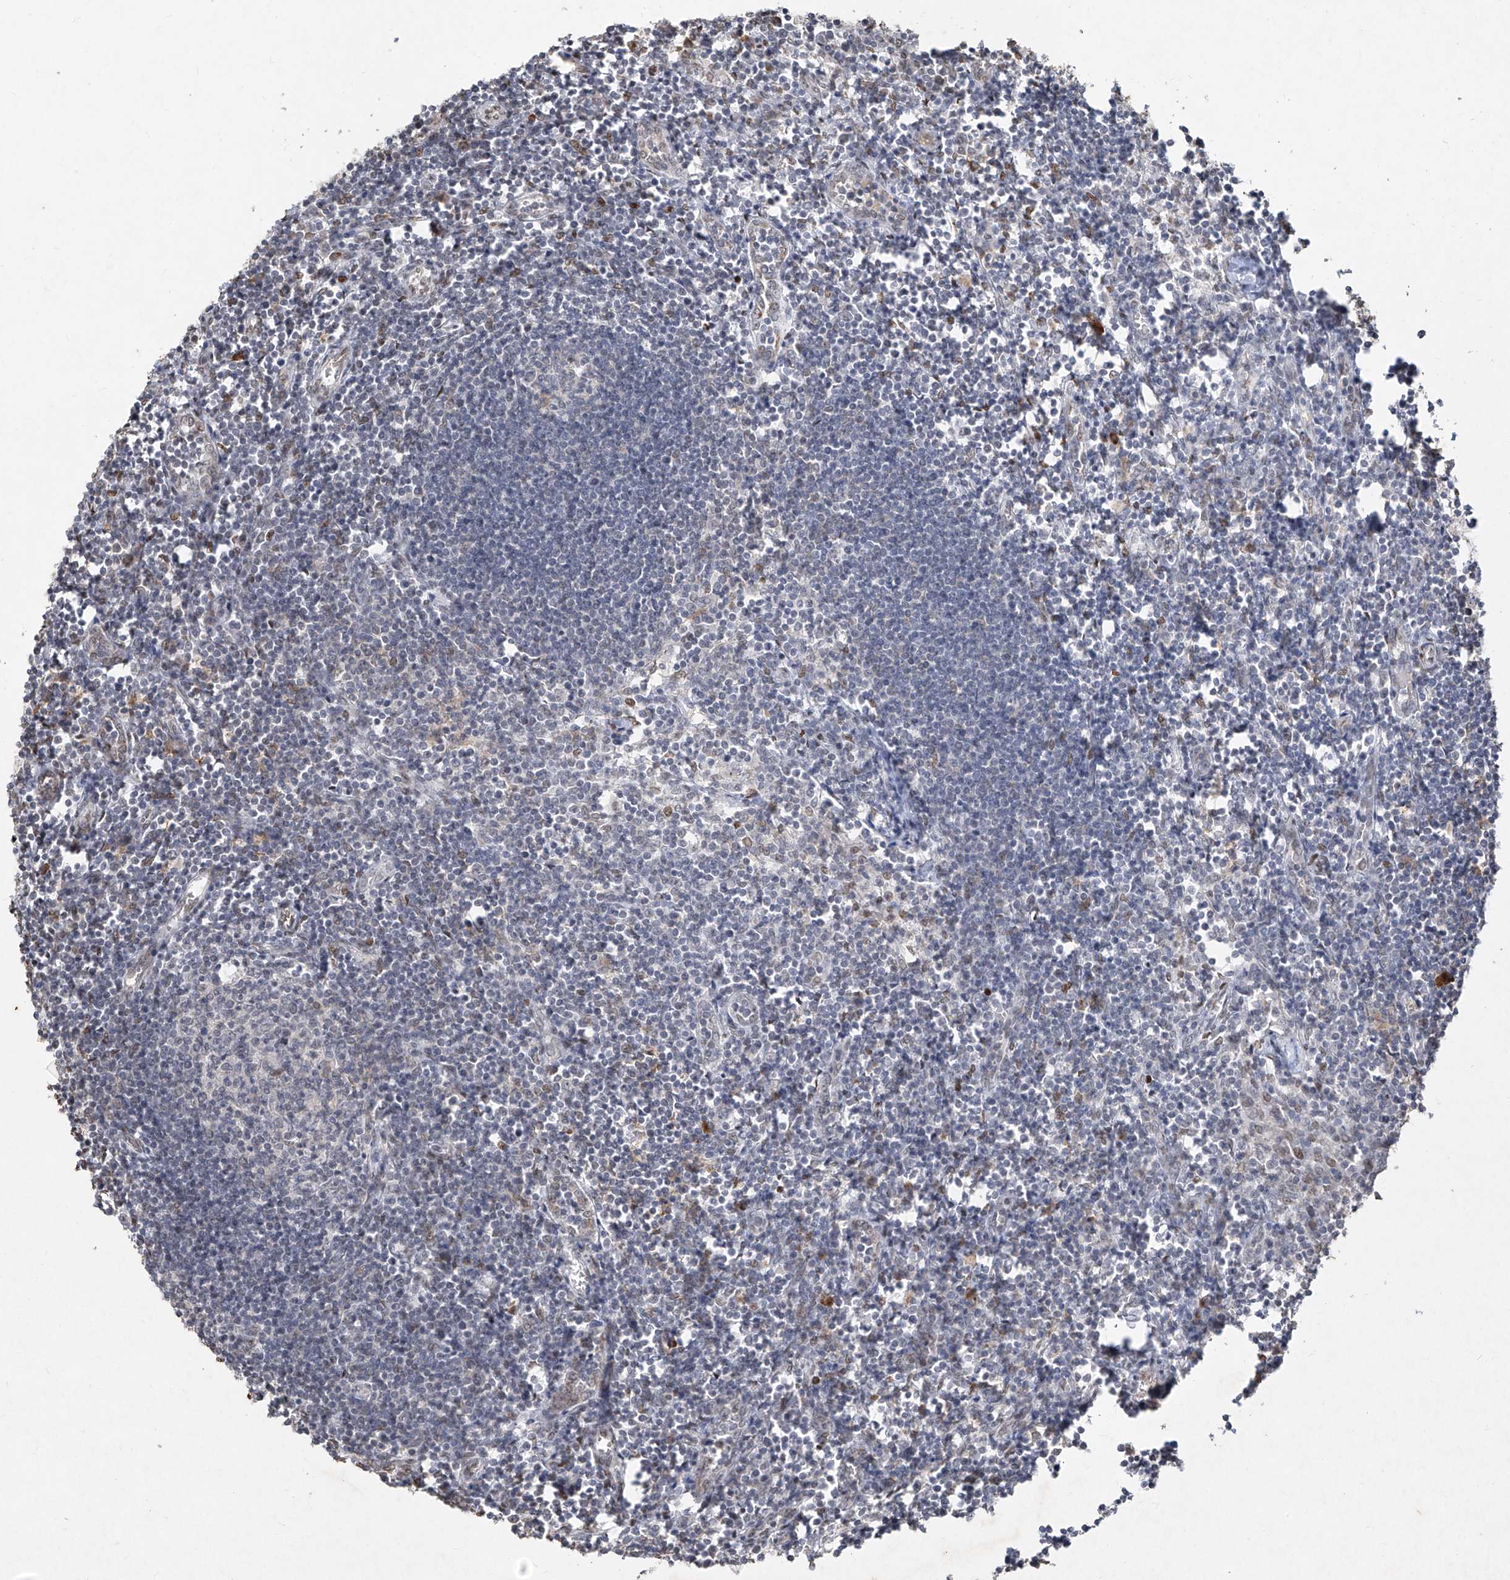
{"staining": {"intensity": "weak", "quantity": "25%-75%", "location": "cytoplasmic/membranous"}, "tissue": "lymph node", "cell_type": "Germinal center cells", "image_type": "normal", "snomed": [{"axis": "morphology", "description": "Normal tissue, NOS"}, {"axis": "morphology", "description": "Malignant melanoma, Metastatic site"}, {"axis": "topography", "description": "Lymph node"}], "caption": "Germinal center cells display low levels of weak cytoplasmic/membranous staining in about 25%-75% of cells in unremarkable human lymph node. (brown staining indicates protein expression, while blue staining denotes nuclei).", "gene": "ATRIP", "patient": {"sex": "male", "age": 41}}